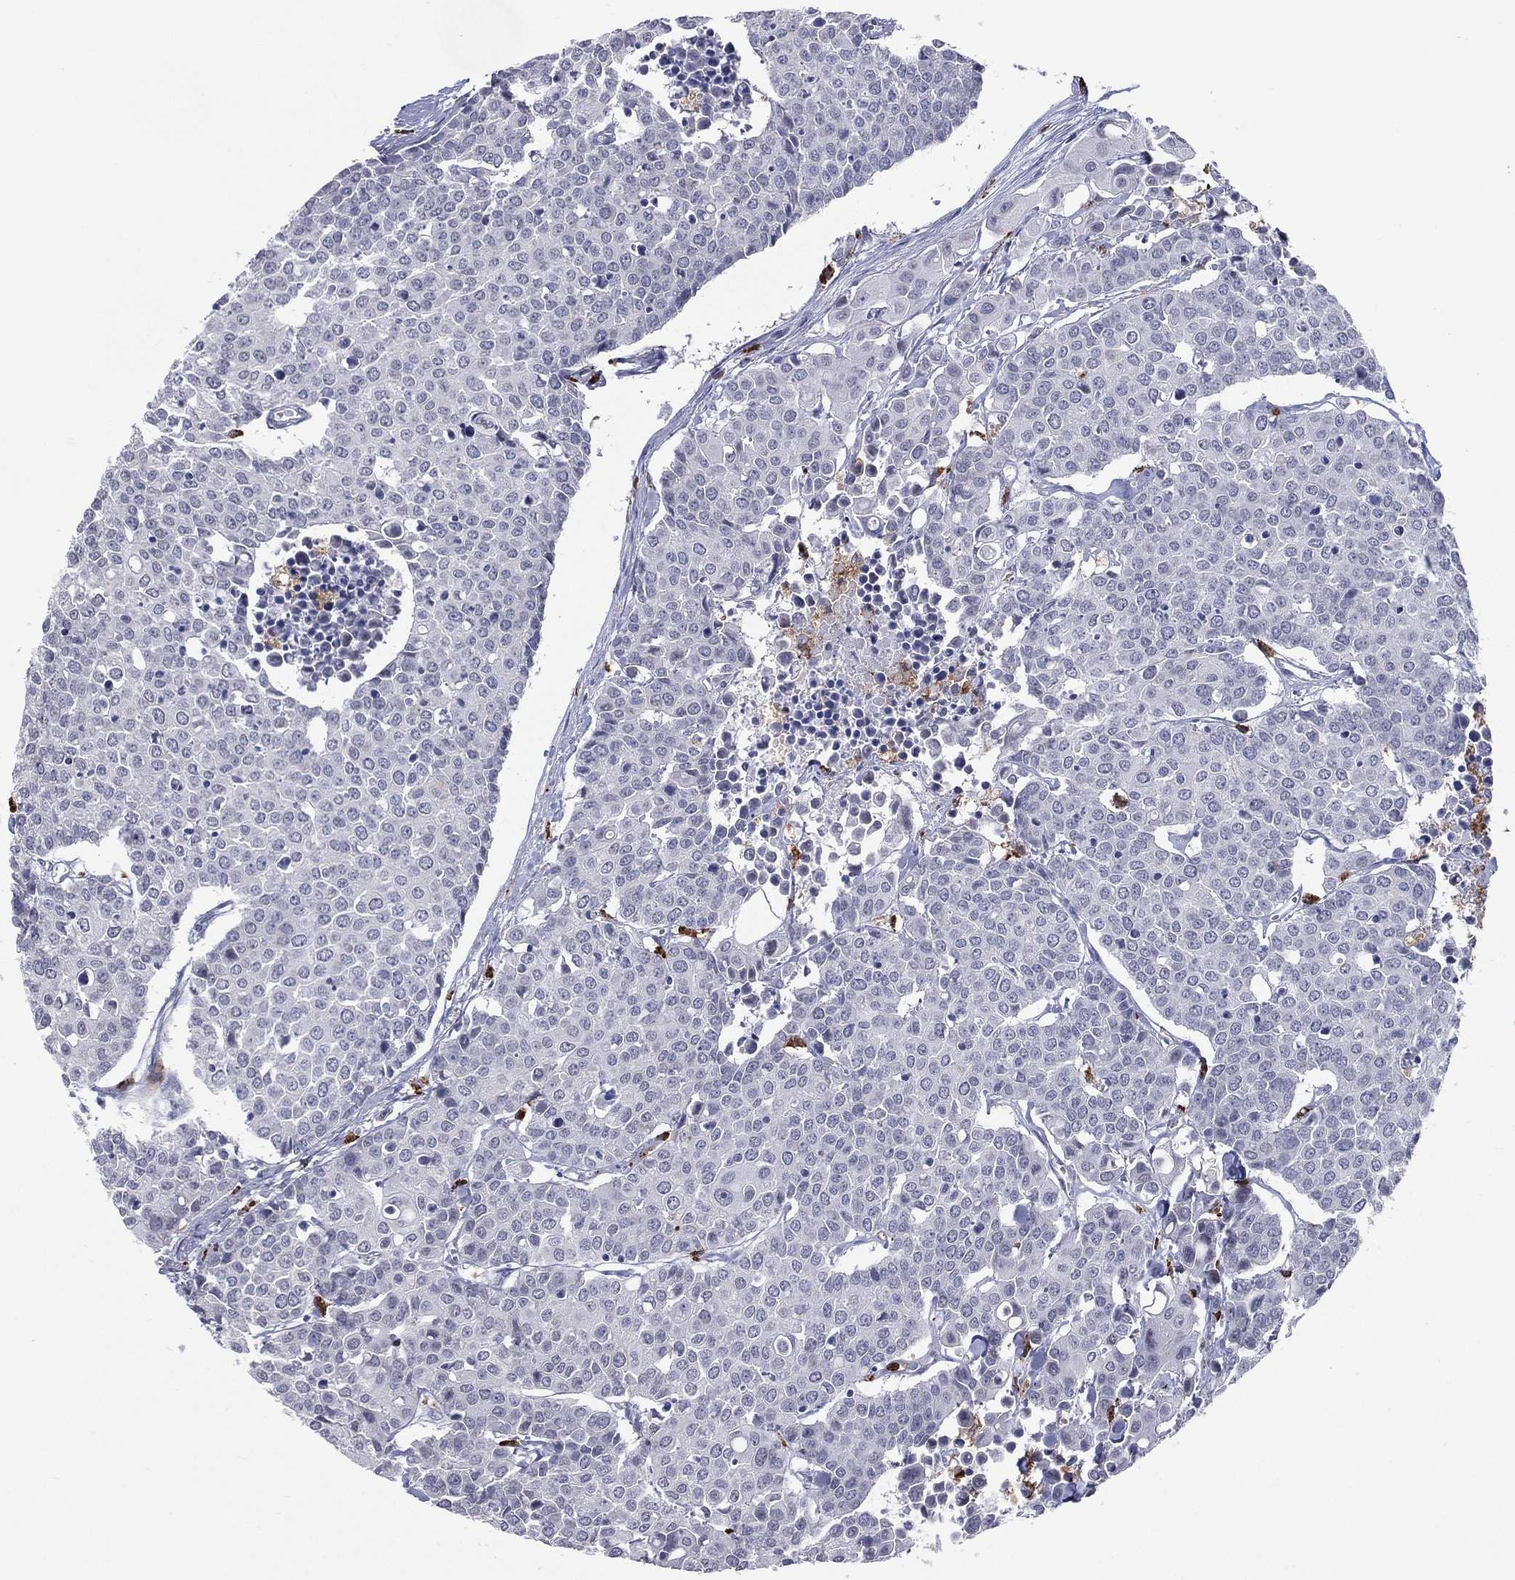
{"staining": {"intensity": "negative", "quantity": "none", "location": "none"}, "tissue": "carcinoid", "cell_type": "Tumor cells", "image_type": "cancer", "snomed": [{"axis": "morphology", "description": "Carcinoid, malignant, NOS"}, {"axis": "topography", "description": "Colon"}], "caption": "Immunohistochemistry image of malignant carcinoid stained for a protein (brown), which reveals no expression in tumor cells.", "gene": "EVI2B", "patient": {"sex": "male", "age": 81}}